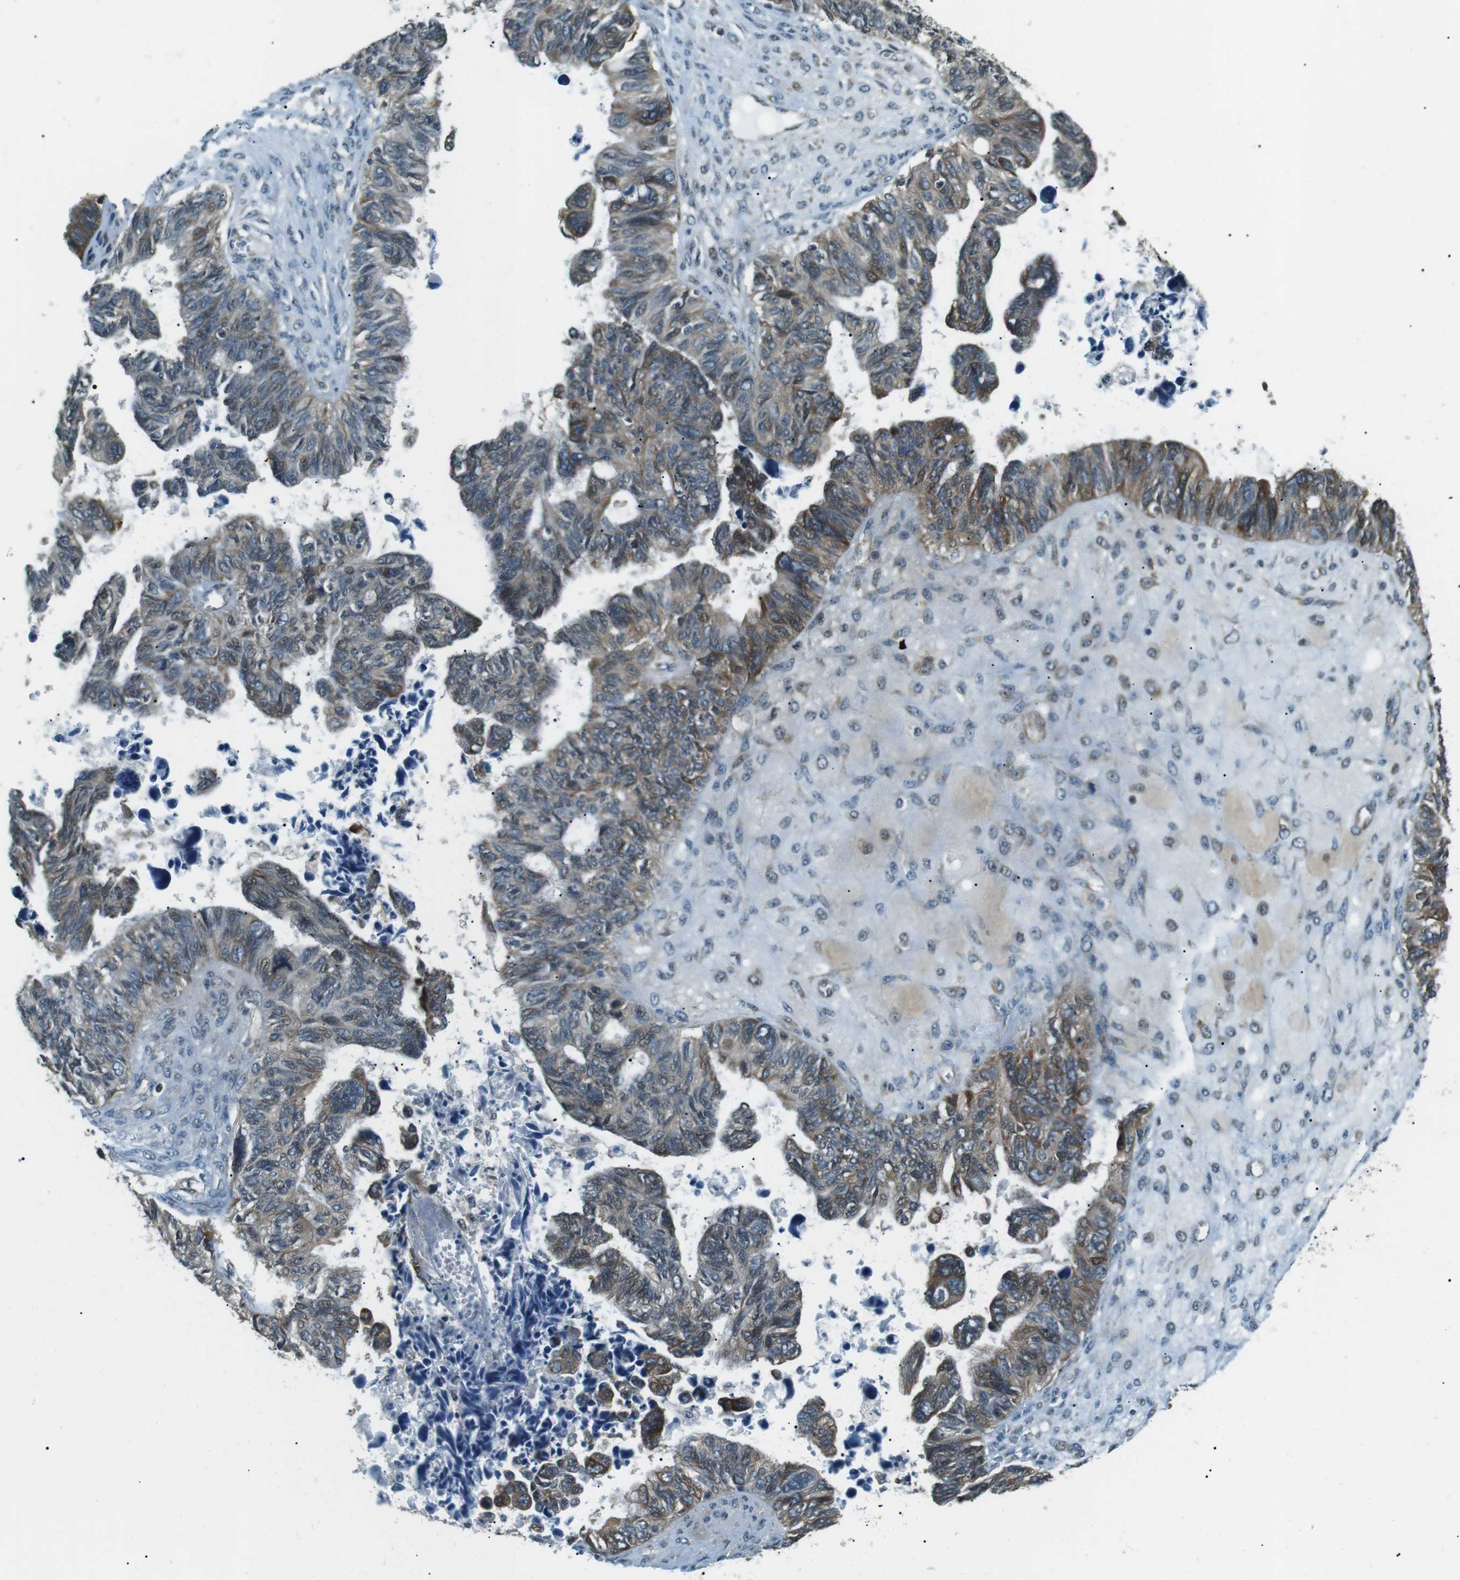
{"staining": {"intensity": "moderate", "quantity": ">75%", "location": "cytoplasmic/membranous,nuclear"}, "tissue": "ovarian cancer", "cell_type": "Tumor cells", "image_type": "cancer", "snomed": [{"axis": "morphology", "description": "Cystadenocarcinoma, serous, NOS"}, {"axis": "topography", "description": "Ovary"}], "caption": "IHC image of neoplastic tissue: human ovarian cancer (serous cystadenocarcinoma) stained using immunohistochemistry exhibits medium levels of moderate protein expression localized specifically in the cytoplasmic/membranous and nuclear of tumor cells, appearing as a cytoplasmic/membranous and nuclear brown color.", "gene": "TMEM74", "patient": {"sex": "female", "age": 79}}